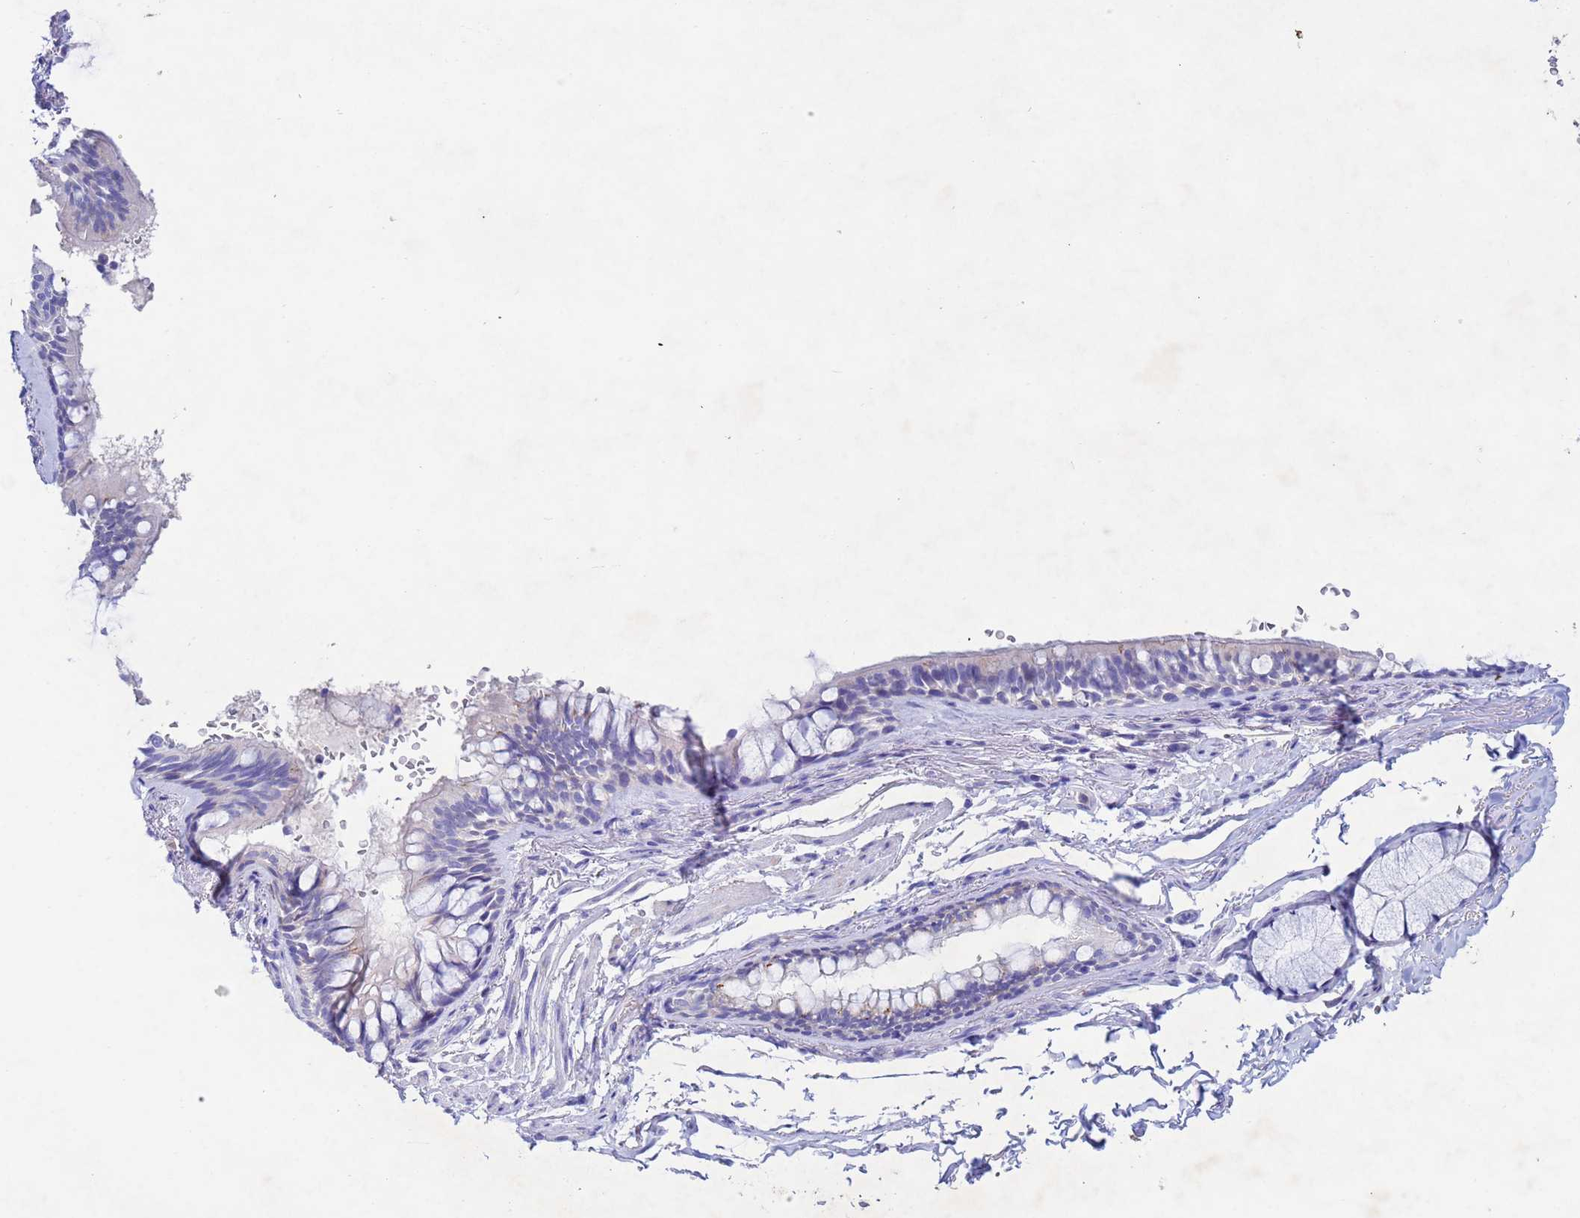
{"staining": {"intensity": "negative", "quantity": "none", "location": "none"}, "tissue": "bronchus", "cell_type": "Respiratory epithelial cells", "image_type": "normal", "snomed": [{"axis": "morphology", "description": "Normal tissue, NOS"}, {"axis": "topography", "description": "Bronchus"}], "caption": "This is an immunohistochemistry micrograph of benign human bronchus. There is no positivity in respiratory epithelial cells.", "gene": "CSTB", "patient": {"sex": "male", "age": 70}}